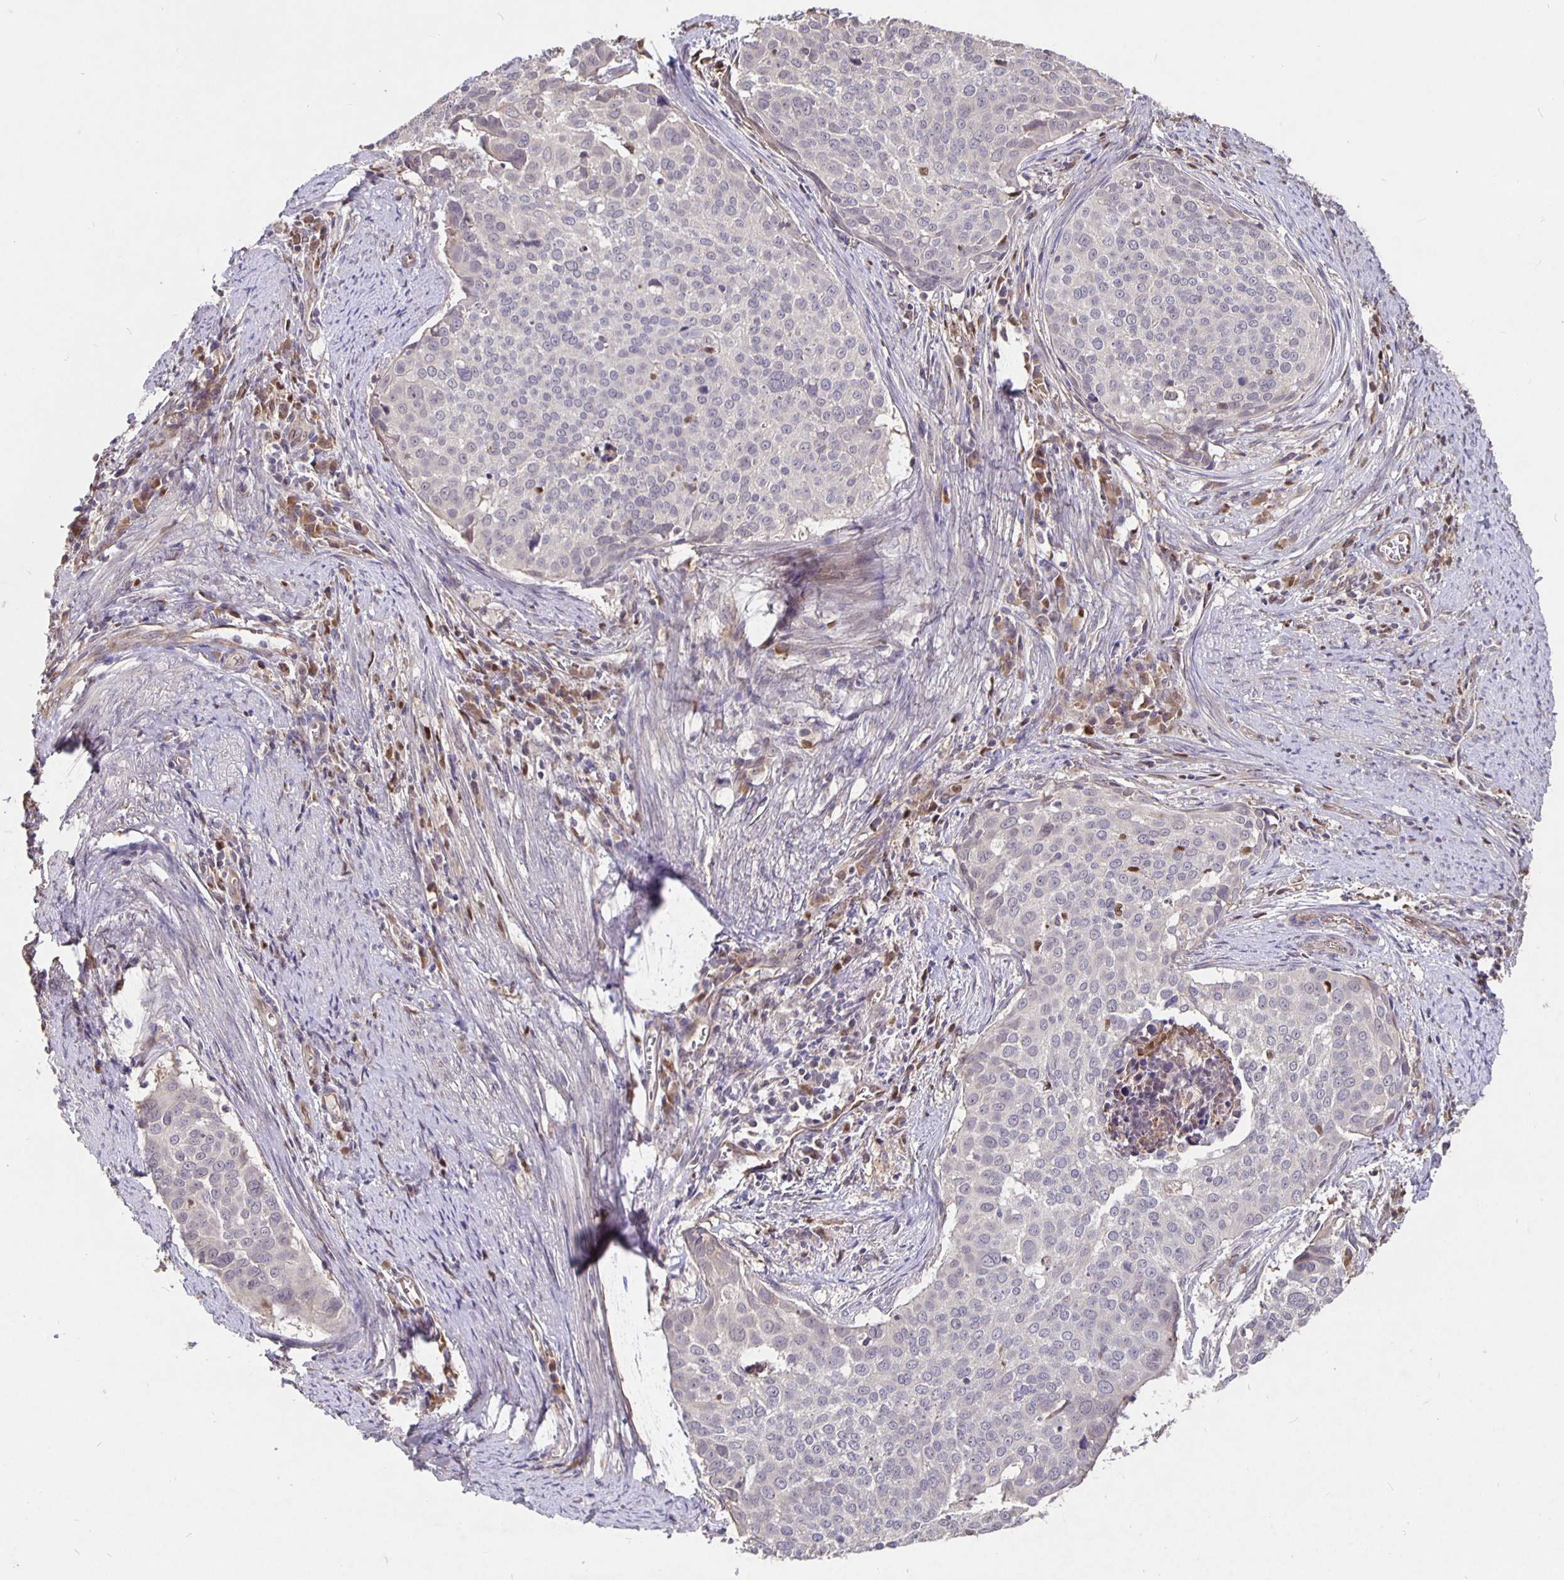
{"staining": {"intensity": "negative", "quantity": "none", "location": "none"}, "tissue": "cervical cancer", "cell_type": "Tumor cells", "image_type": "cancer", "snomed": [{"axis": "morphology", "description": "Squamous cell carcinoma, NOS"}, {"axis": "topography", "description": "Cervix"}], "caption": "Photomicrograph shows no protein expression in tumor cells of cervical cancer (squamous cell carcinoma) tissue.", "gene": "NOG", "patient": {"sex": "female", "age": 39}}